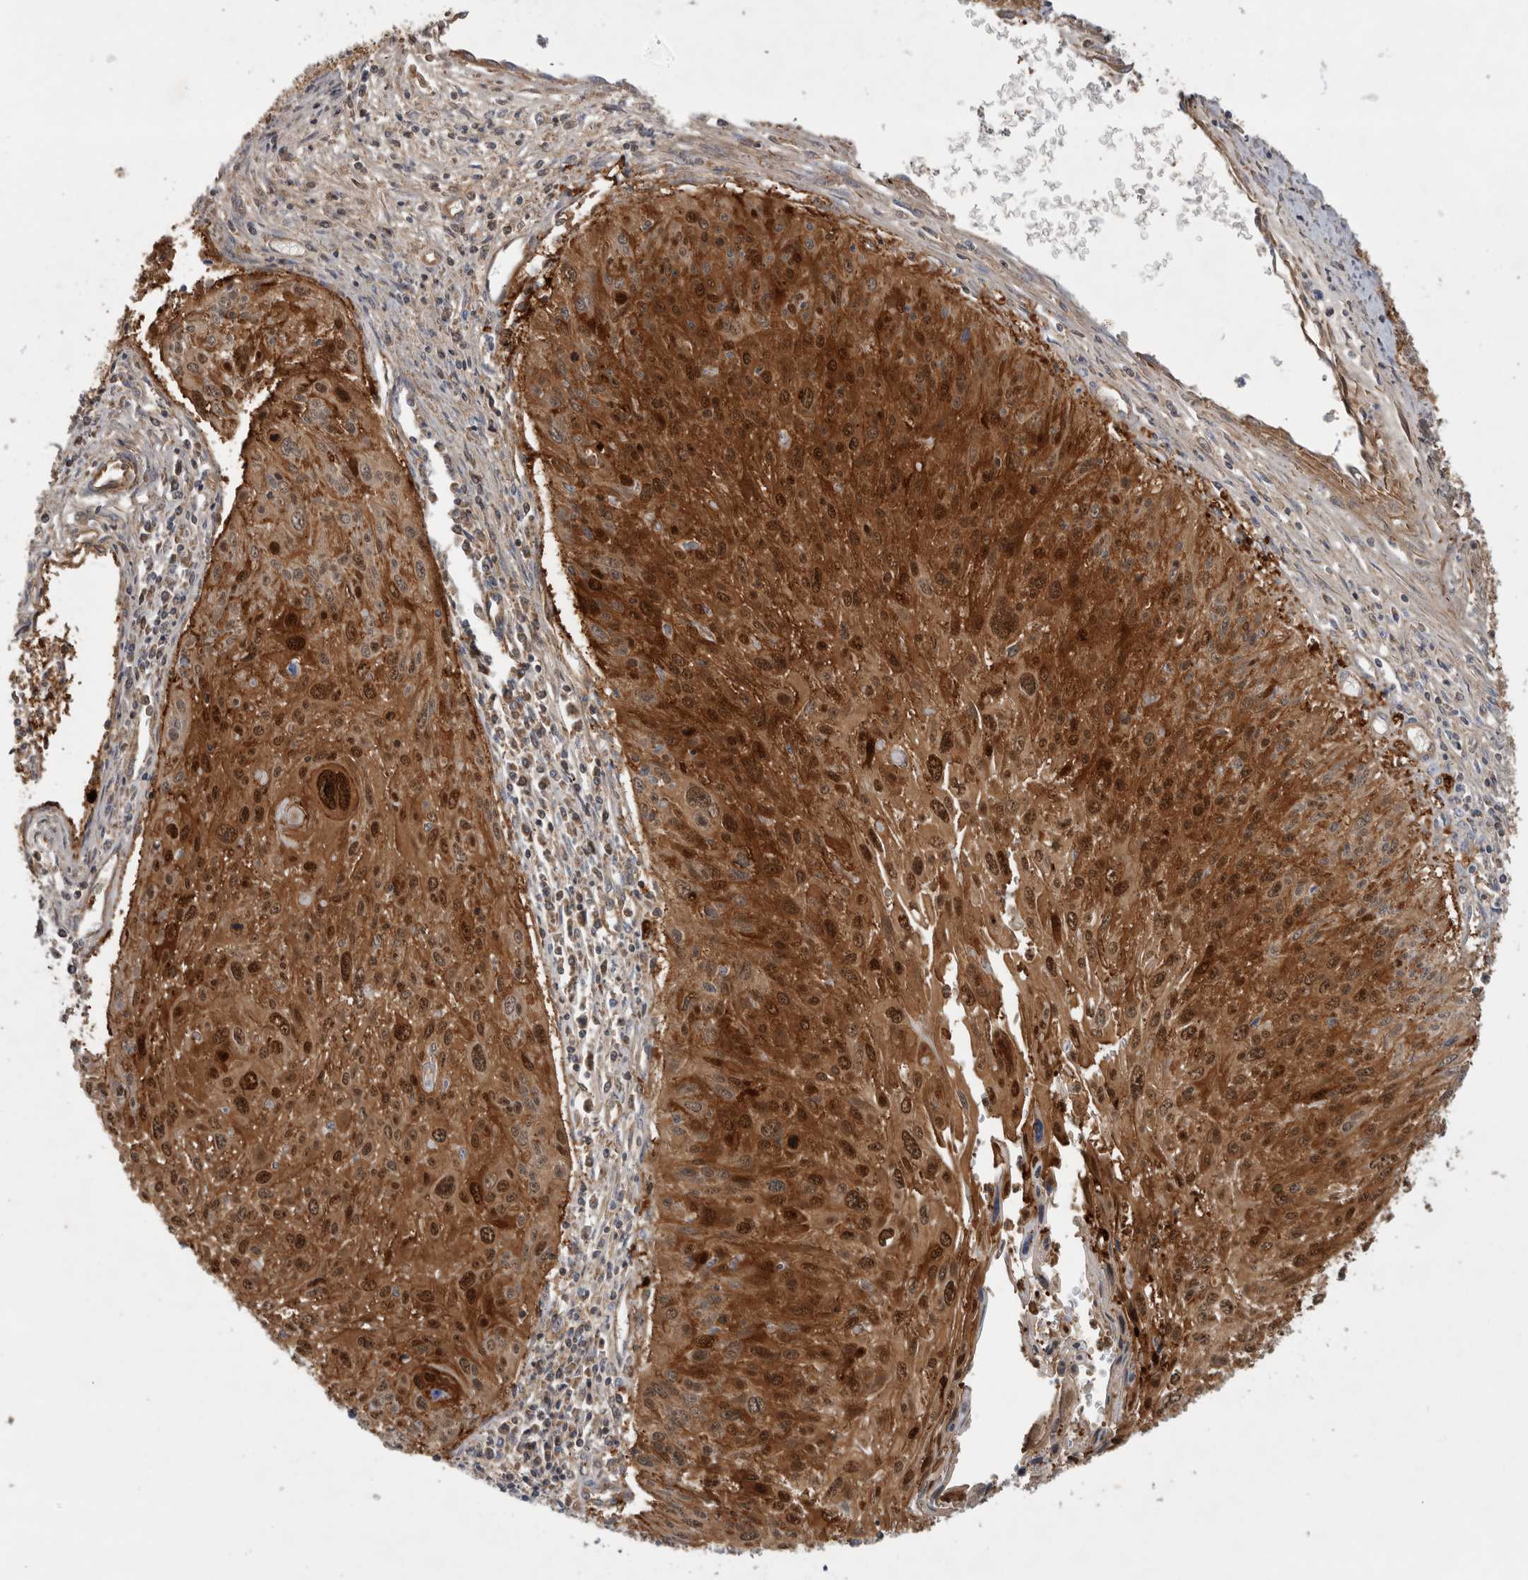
{"staining": {"intensity": "strong", "quantity": ">75%", "location": "cytoplasmic/membranous,nuclear"}, "tissue": "cervical cancer", "cell_type": "Tumor cells", "image_type": "cancer", "snomed": [{"axis": "morphology", "description": "Squamous cell carcinoma, NOS"}, {"axis": "topography", "description": "Cervix"}], "caption": "Protein expression analysis of human cervical cancer (squamous cell carcinoma) reveals strong cytoplasmic/membranous and nuclear staining in approximately >75% of tumor cells.", "gene": "SFXN2", "patient": {"sex": "female", "age": 51}}